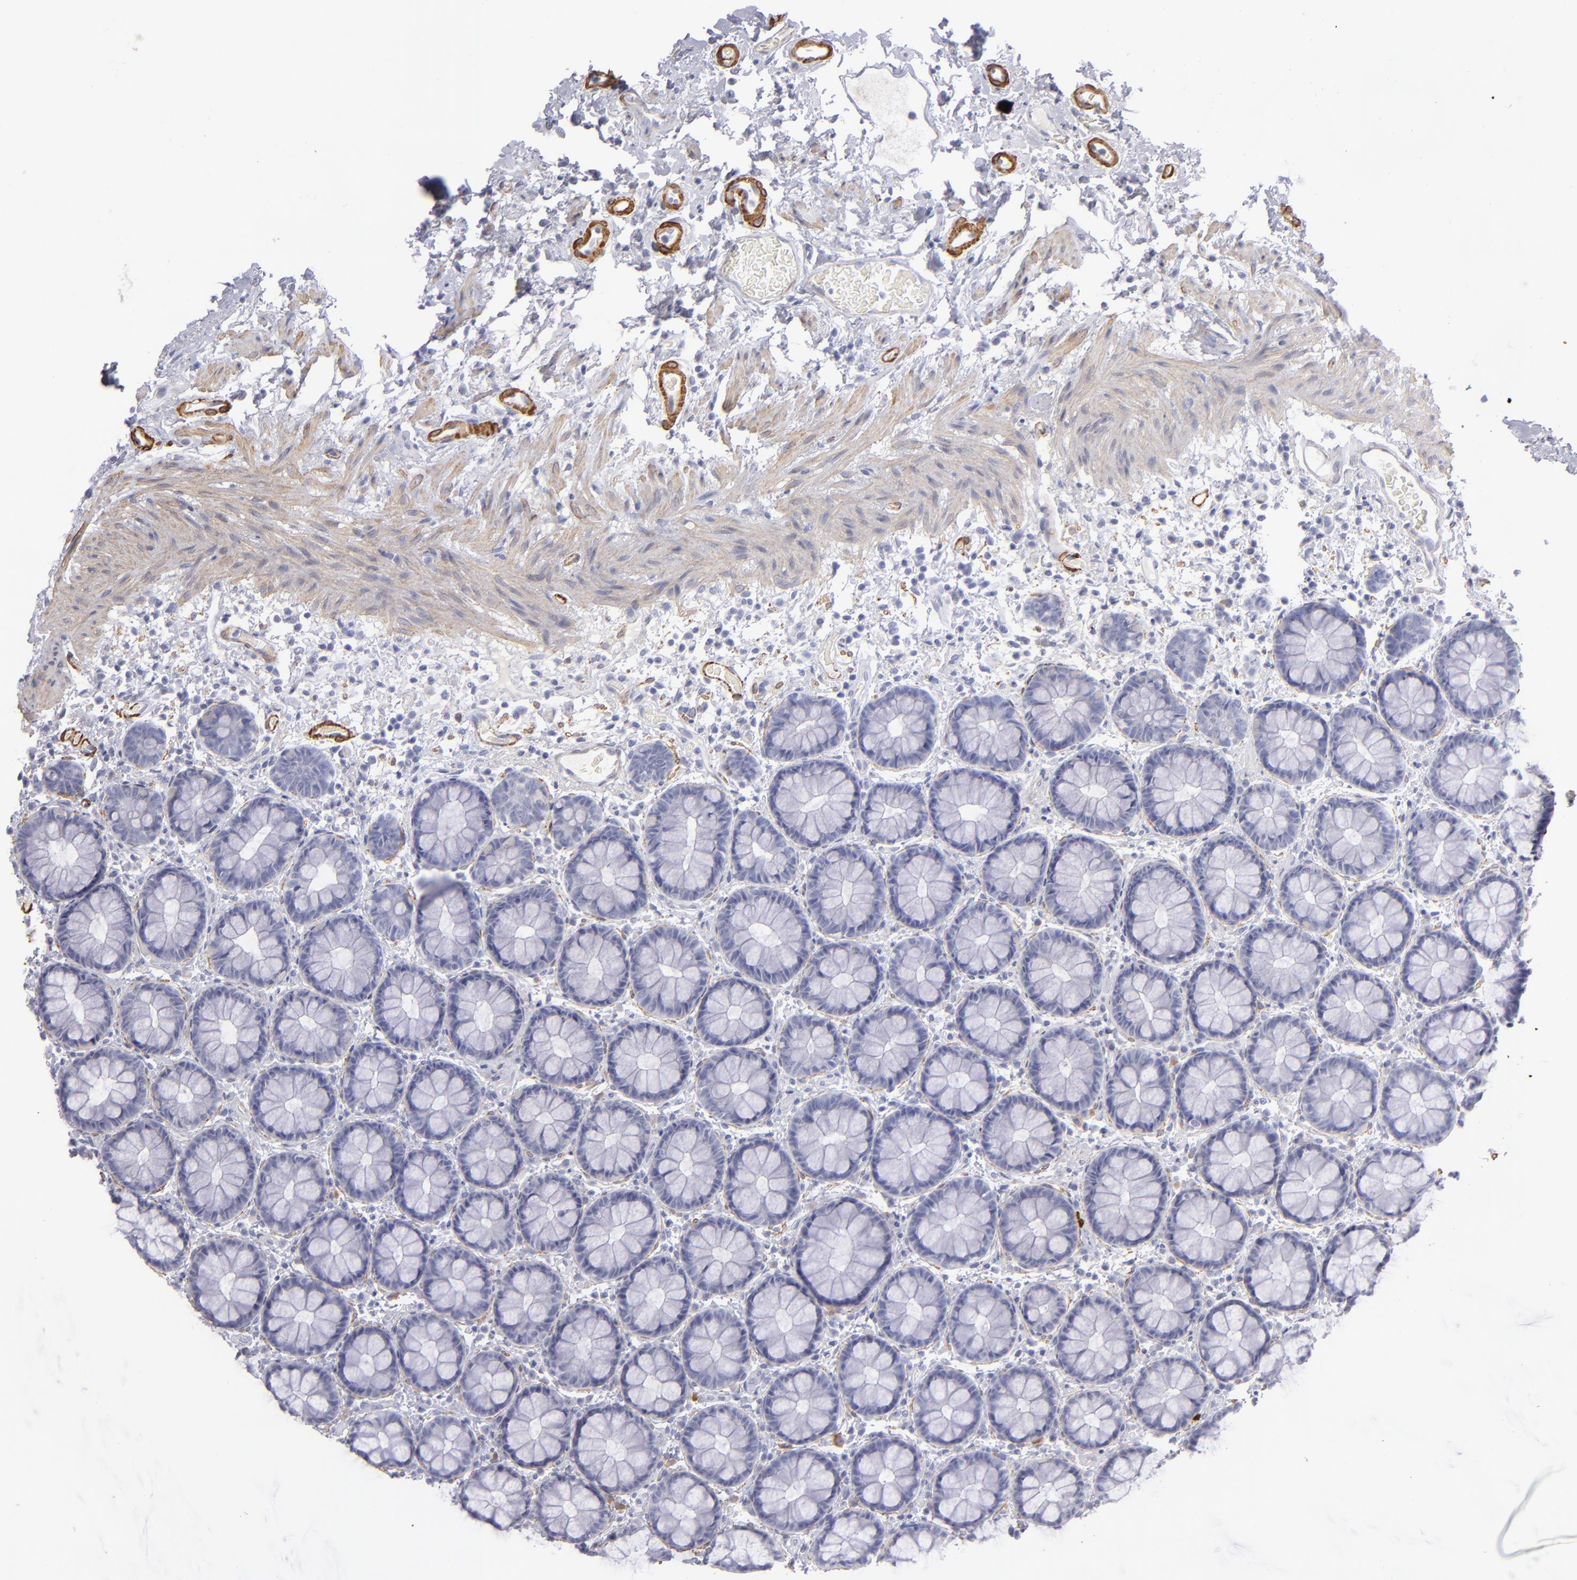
{"staining": {"intensity": "negative", "quantity": "none", "location": "none"}, "tissue": "rectum", "cell_type": "Glandular cells", "image_type": "normal", "snomed": [{"axis": "morphology", "description": "Normal tissue, NOS"}, {"axis": "topography", "description": "Rectum"}], "caption": "DAB immunohistochemical staining of unremarkable rectum demonstrates no significant expression in glandular cells. (Immunohistochemistry, brightfield microscopy, high magnification).", "gene": "MYH11", "patient": {"sex": "male", "age": 92}}